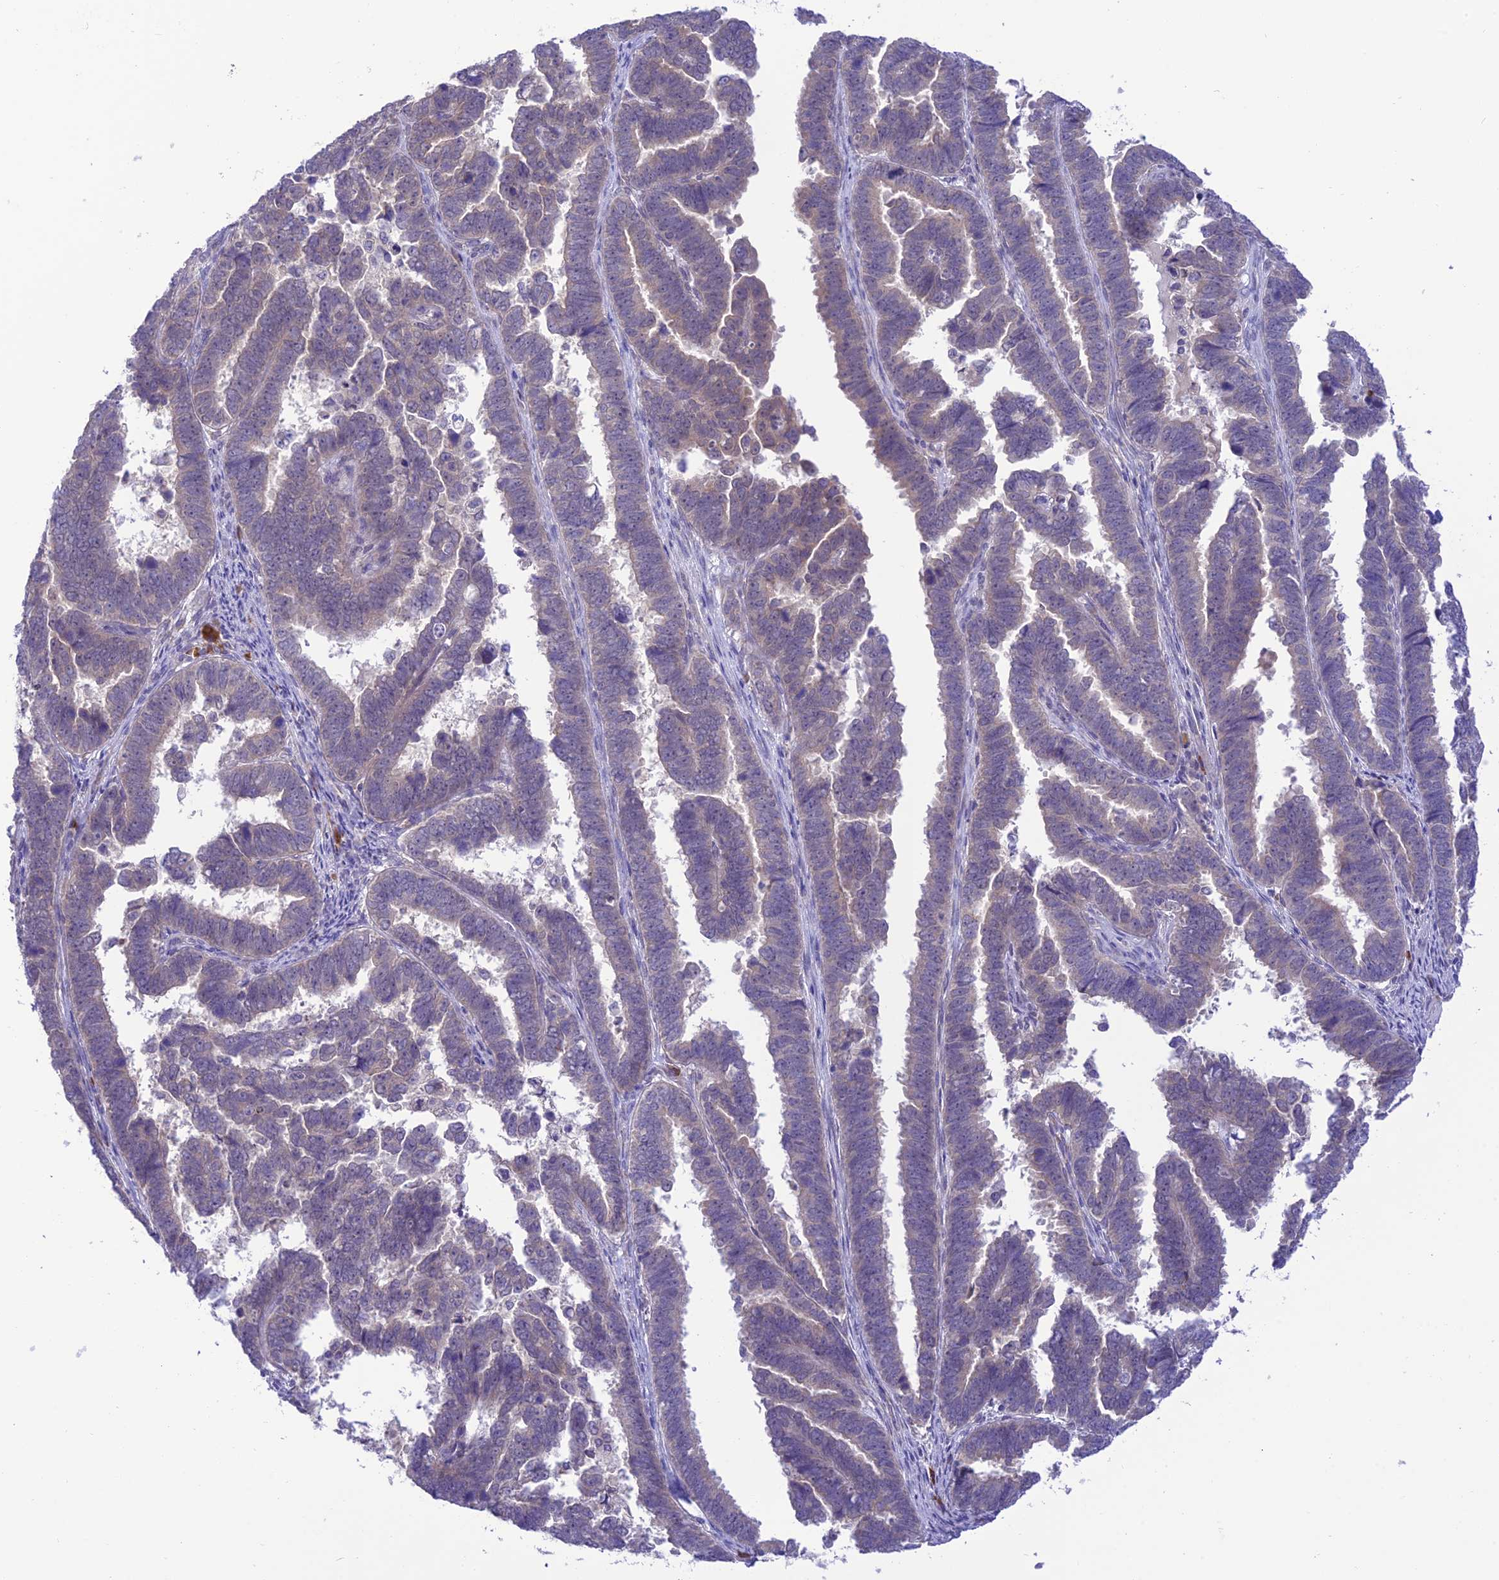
{"staining": {"intensity": "weak", "quantity": "<25%", "location": "cytoplasmic/membranous"}, "tissue": "endometrial cancer", "cell_type": "Tumor cells", "image_type": "cancer", "snomed": [{"axis": "morphology", "description": "Adenocarcinoma, NOS"}, {"axis": "topography", "description": "Endometrium"}], "caption": "High magnification brightfield microscopy of endometrial cancer (adenocarcinoma) stained with DAB (brown) and counterstained with hematoxylin (blue): tumor cells show no significant expression. (DAB (3,3'-diaminobenzidine) IHC visualized using brightfield microscopy, high magnification).", "gene": "RNF126", "patient": {"sex": "female", "age": 75}}